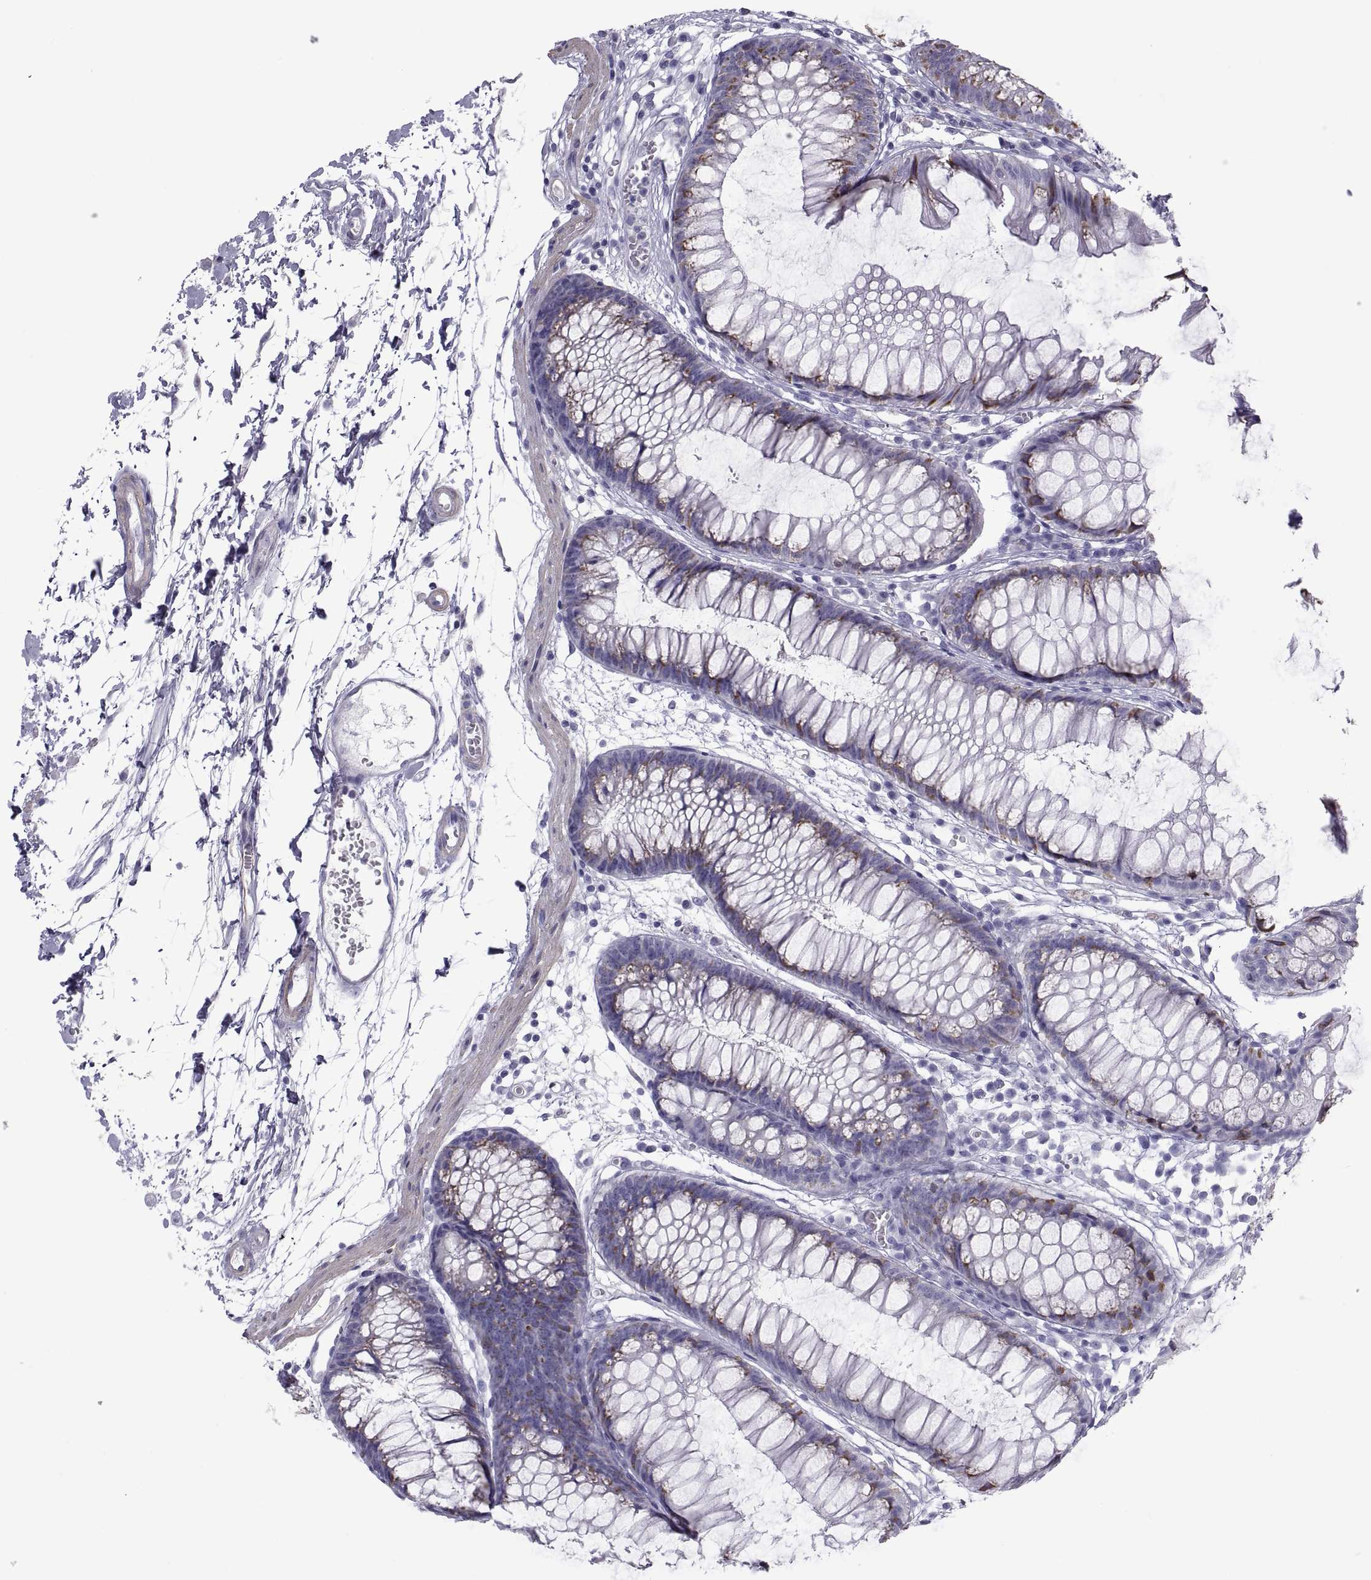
{"staining": {"intensity": "negative", "quantity": "none", "location": "none"}, "tissue": "colon", "cell_type": "Endothelial cells", "image_type": "normal", "snomed": [{"axis": "morphology", "description": "Normal tissue, NOS"}, {"axis": "morphology", "description": "Adenocarcinoma, NOS"}, {"axis": "topography", "description": "Colon"}], "caption": "Immunohistochemistry (IHC) image of normal colon stained for a protein (brown), which reveals no expression in endothelial cells.", "gene": "MAGEB1", "patient": {"sex": "male", "age": 65}}